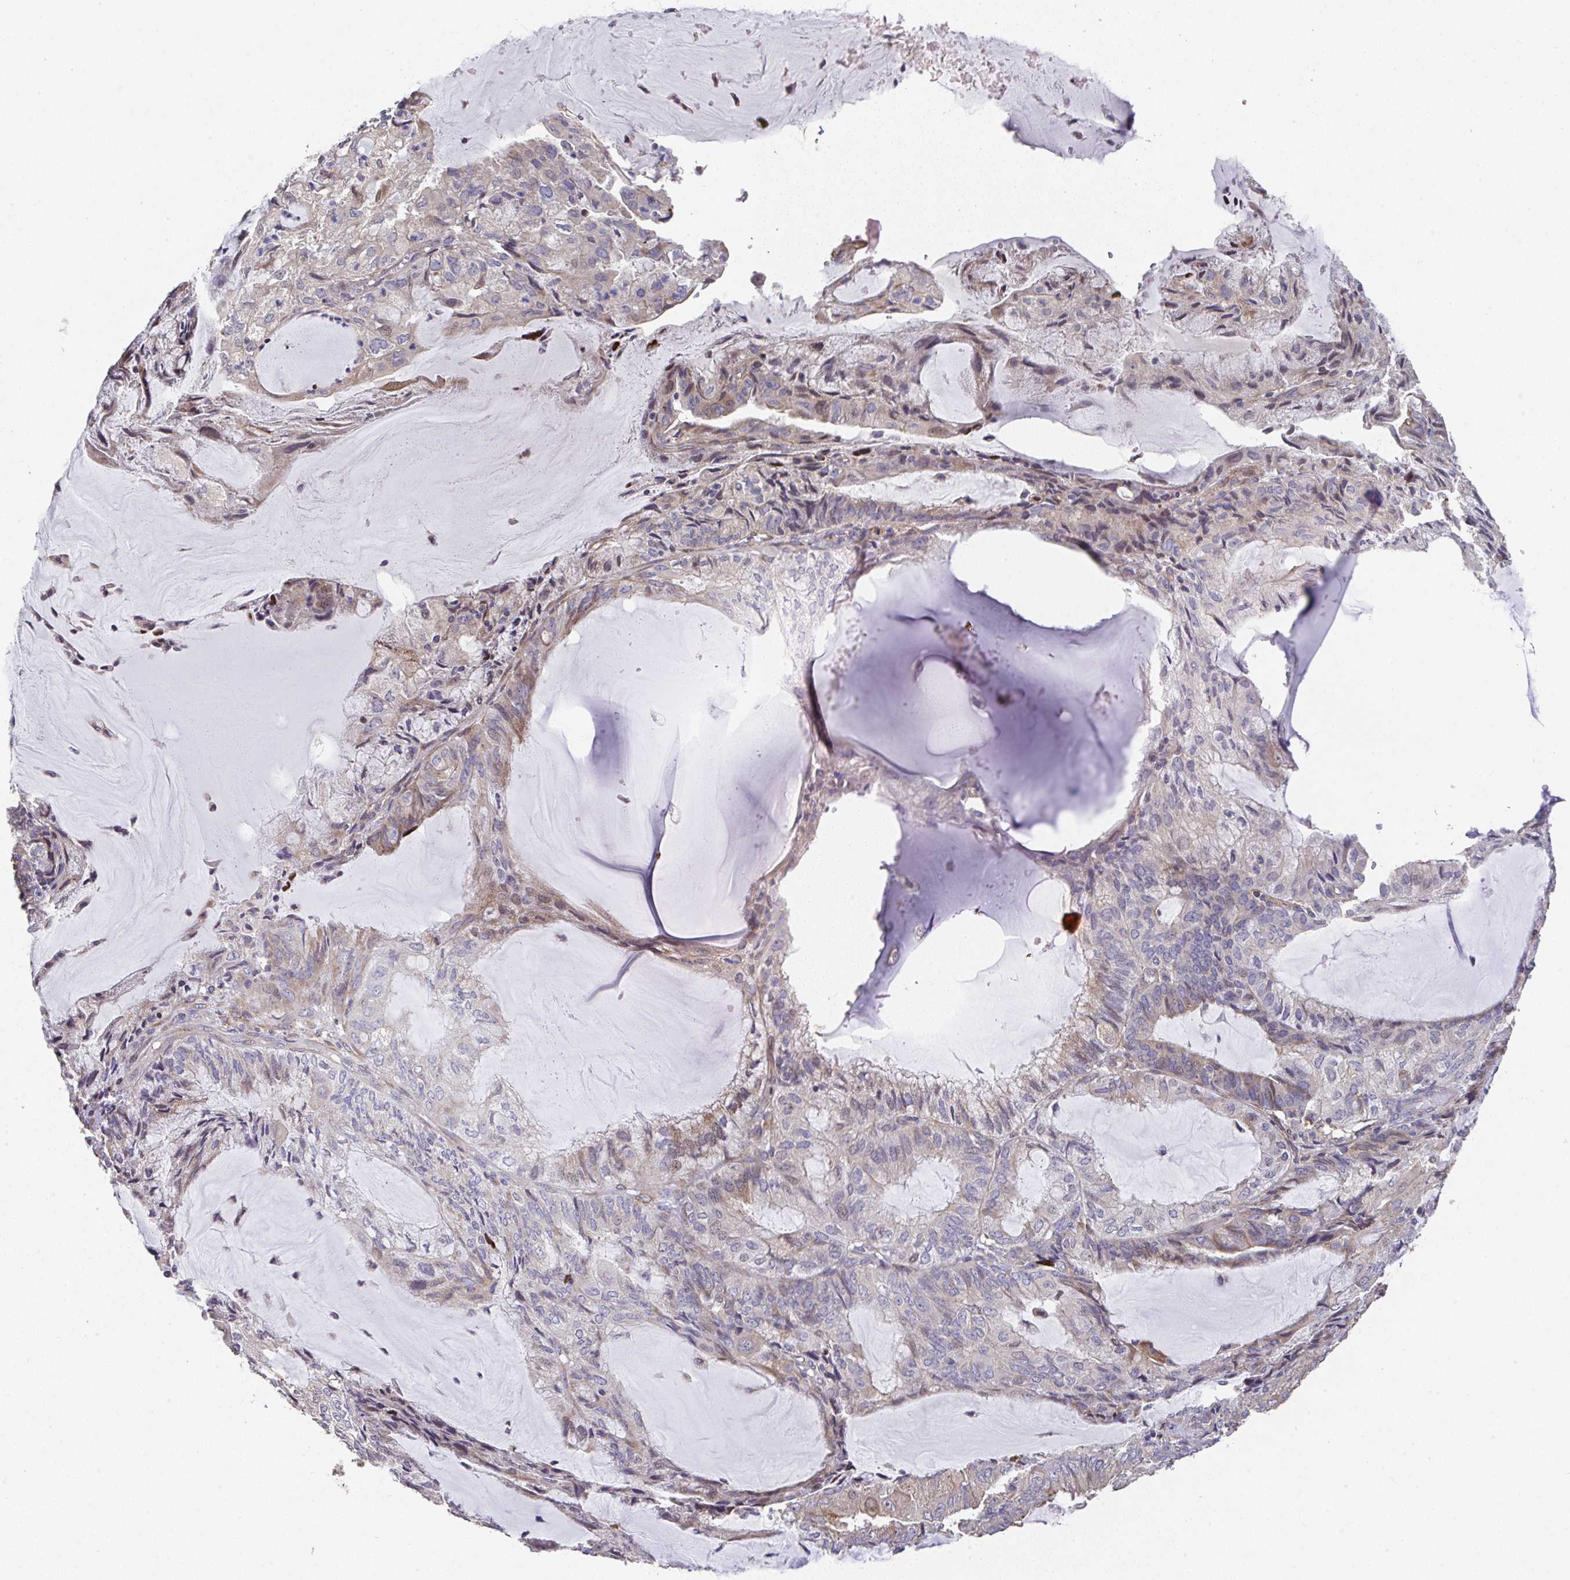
{"staining": {"intensity": "weak", "quantity": "<25%", "location": "cytoplasmic/membranous"}, "tissue": "endometrial cancer", "cell_type": "Tumor cells", "image_type": "cancer", "snomed": [{"axis": "morphology", "description": "Adenocarcinoma, NOS"}, {"axis": "topography", "description": "Endometrium"}], "caption": "Immunohistochemistry of human endometrial adenocarcinoma exhibits no staining in tumor cells.", "gene": "RUNDC3B", "patient": {"sex": "female", "age": 81}}